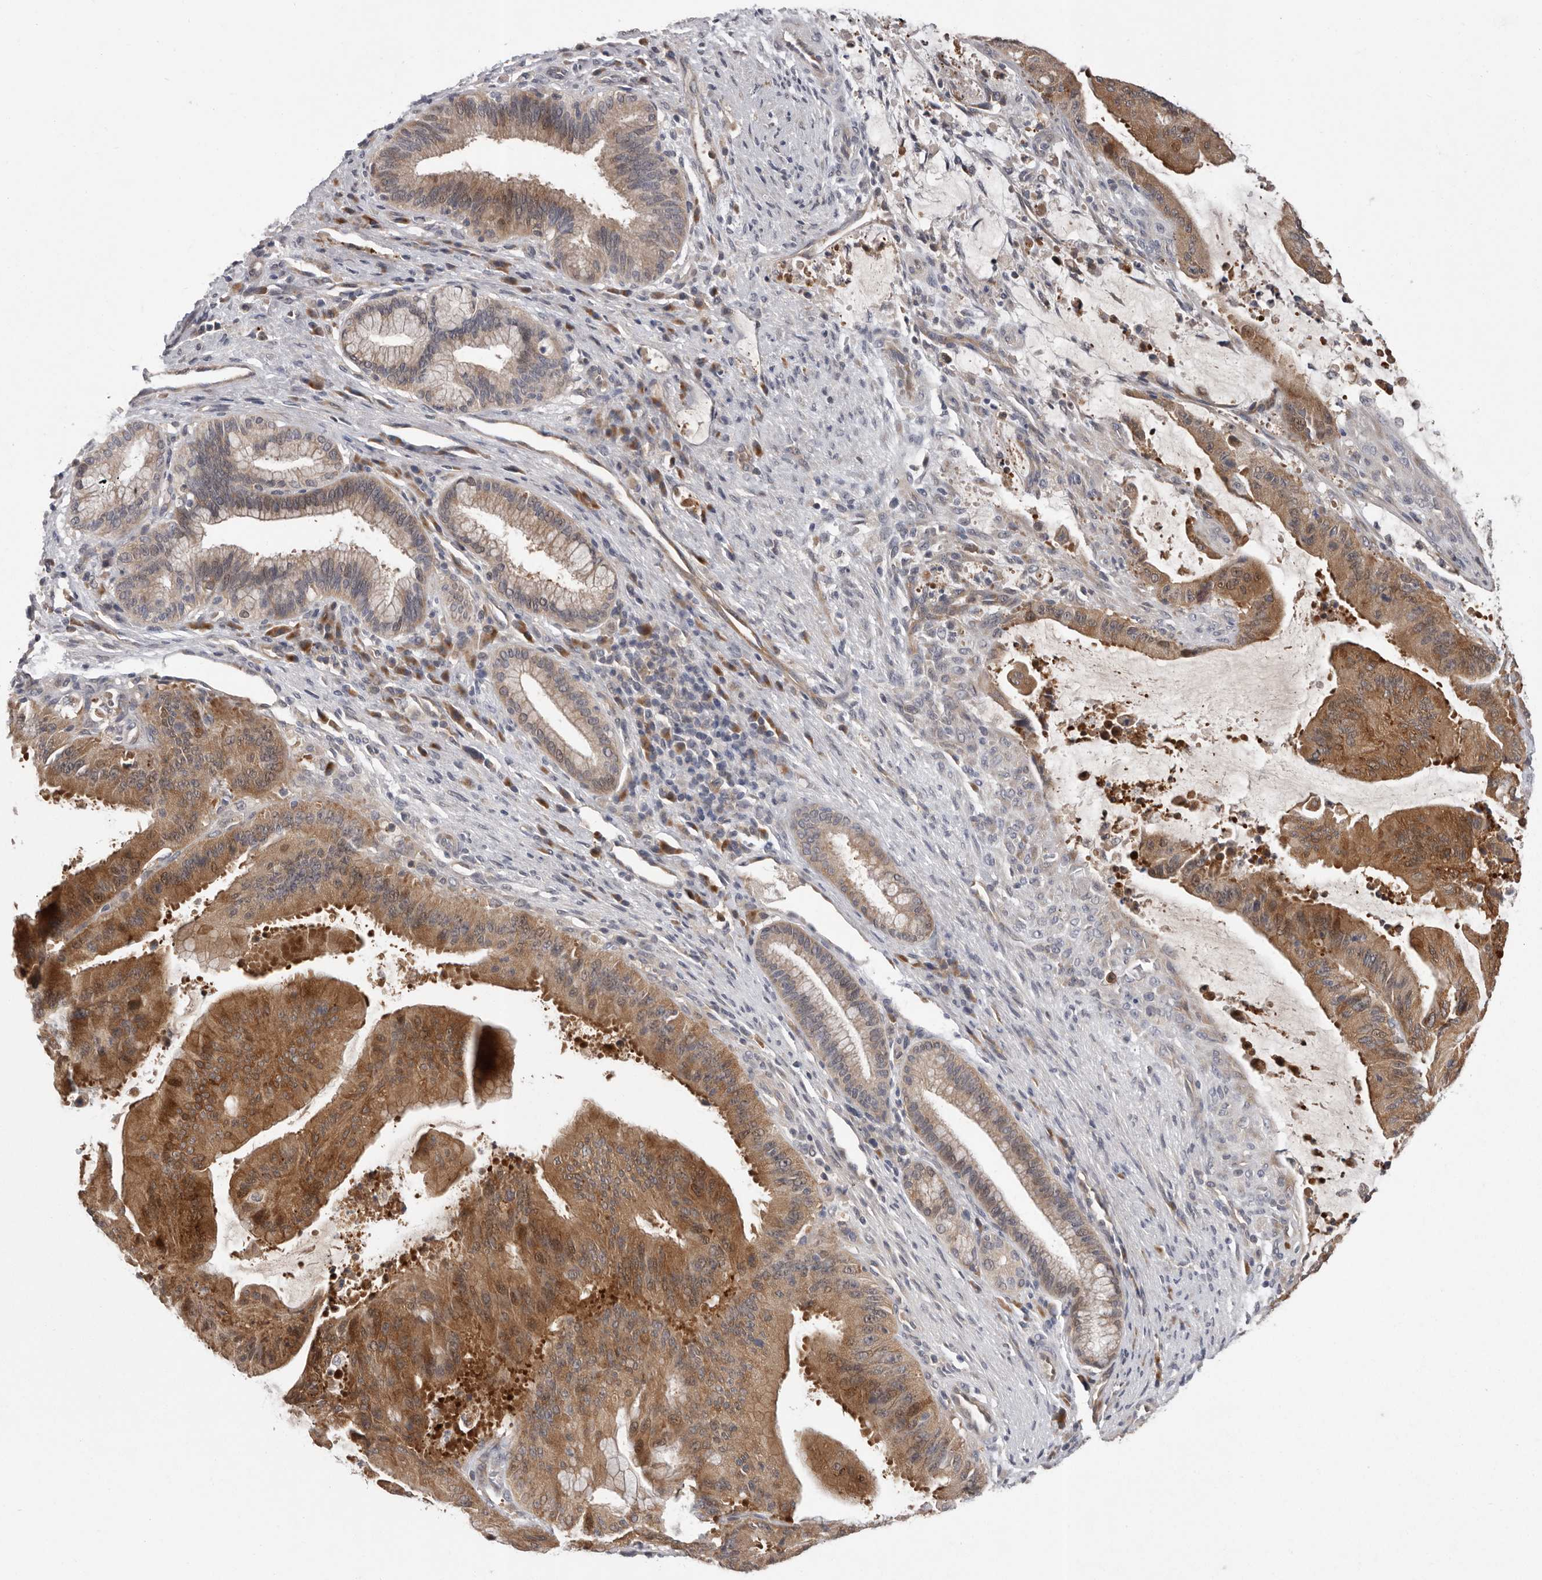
{"staining": {"intensity": "moderate", "quantity": ">75%", "location": "cytoplasmic/membranous"}, "tissue": "liver cancer", "cell_type": "Tumor cells", "image_type": "cancer", "snomed": [{"axis": "morphology", "description": "Normal tissue, NOS"}, {"axis": "morphology", "description": "Cholangiocarcinoma"}, {"axis": "topography", "description": "Liver"}, {"axis": "topography", "description": "Peripheral nerve tissue"}], "caption": "A histopathology image showing moderate cytoplasmic/membranous staining in approximately >75% of tumor cells in cholangiocarcinoma (liver), as visualized by brown immunohistochemical staining.", "gene": "RALGPS2", "patient": {"sex": "female", "age": 73}}